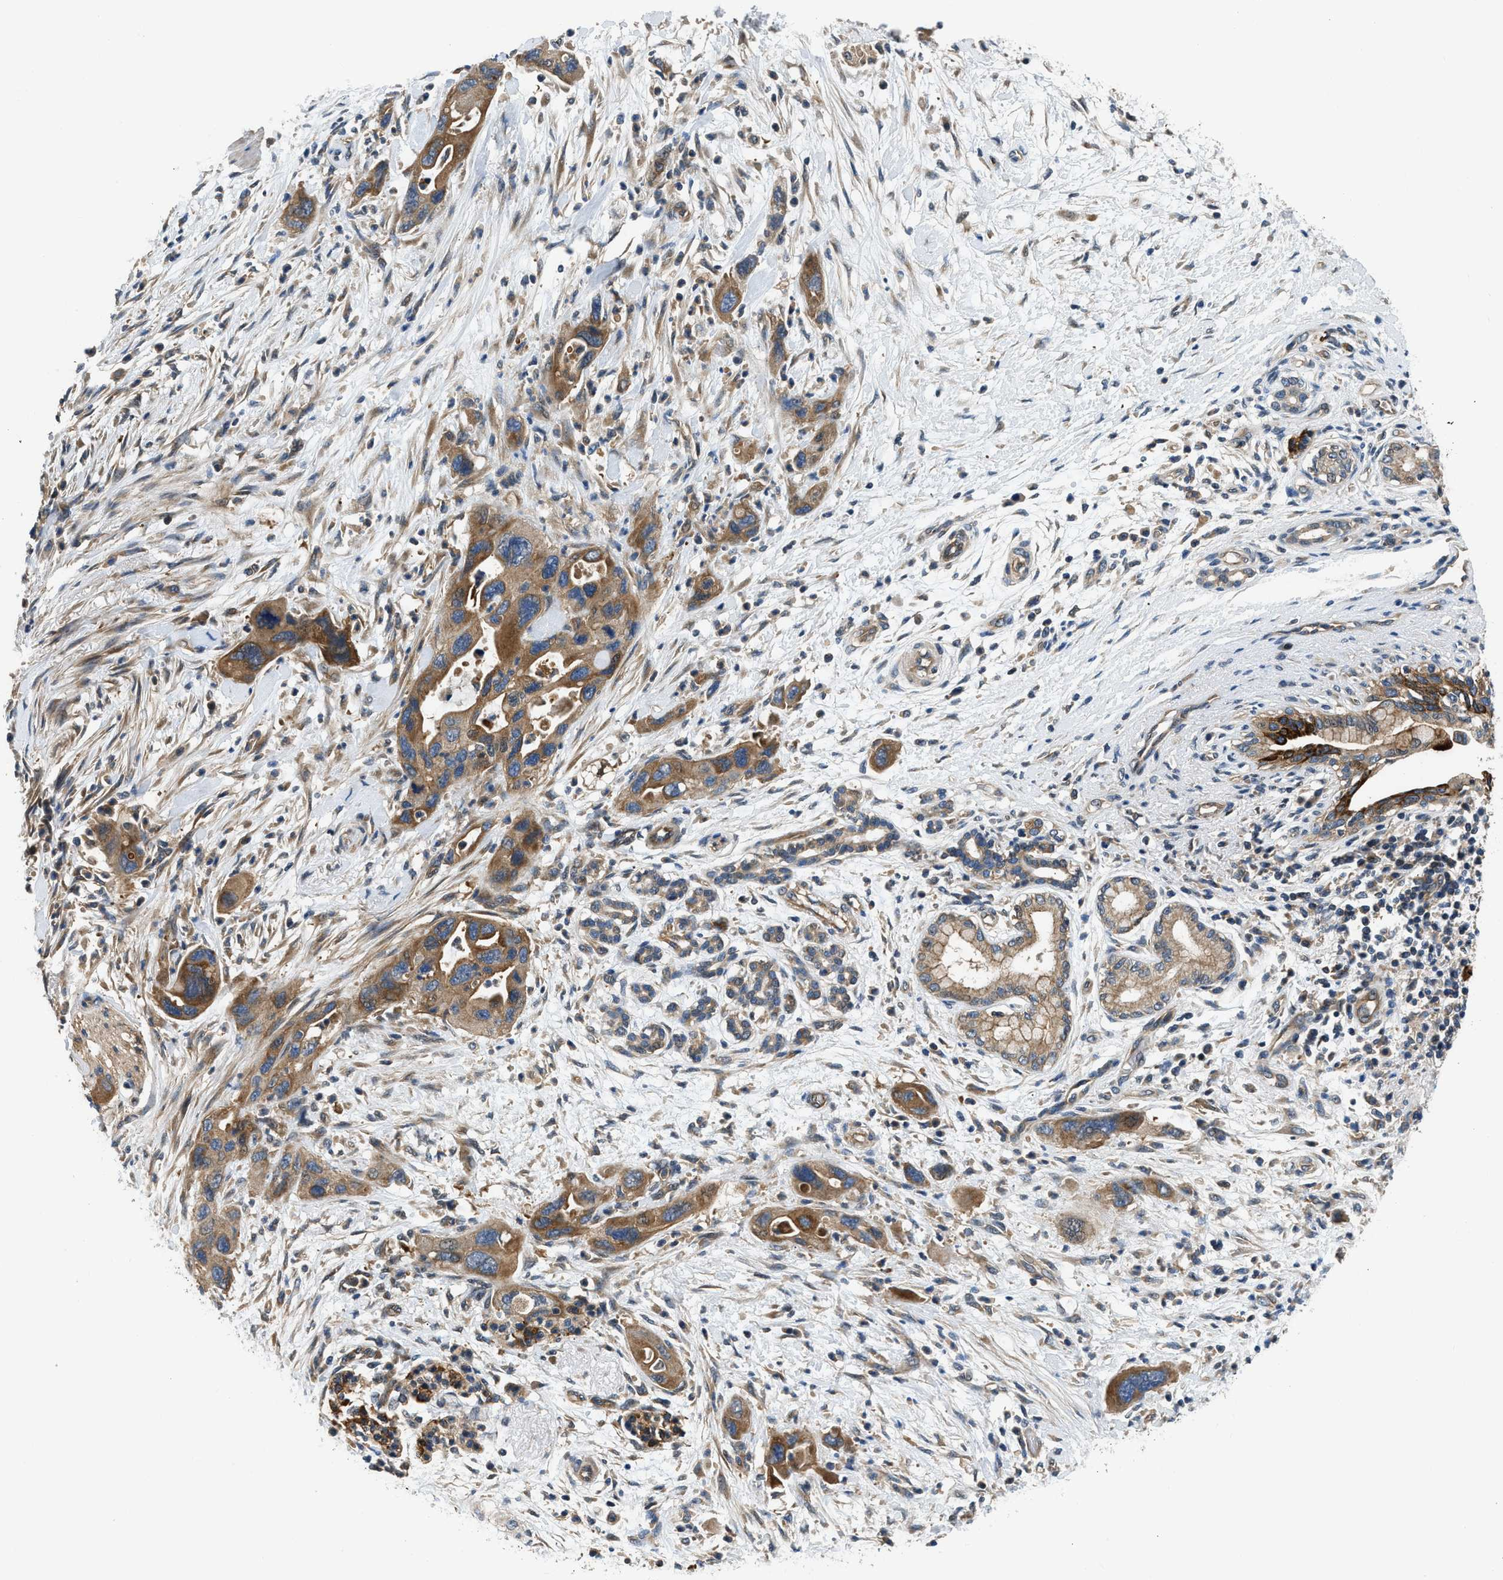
{"staining": {"intensity": "moderate", "quantity": ">75%", "location": "cytoplasmic/membranous"}, "tissue": "pancreatic cancer", "cell_type": "Tumor cells", "image_type": "cancer", "snomed": [{"axis": "morphology", "description": "Normal tissue, NOS"}, {"axis": "morphology", "description": "Adenocarcinoma, NOS"}, {"axis": "topography", "description": "Pancreas"}], "caption": "Tumor cells exhibit moderate cytoplasmic/membranous staining in about >75% of cells in adenocarcinoma (pancreatic). (DAB (3,3'-diaminobenzidine) = brown stain, brightfield microscopy at high magnification).", "gene": "IL3RA", "patient": {"sex": "female", "age": 71}}